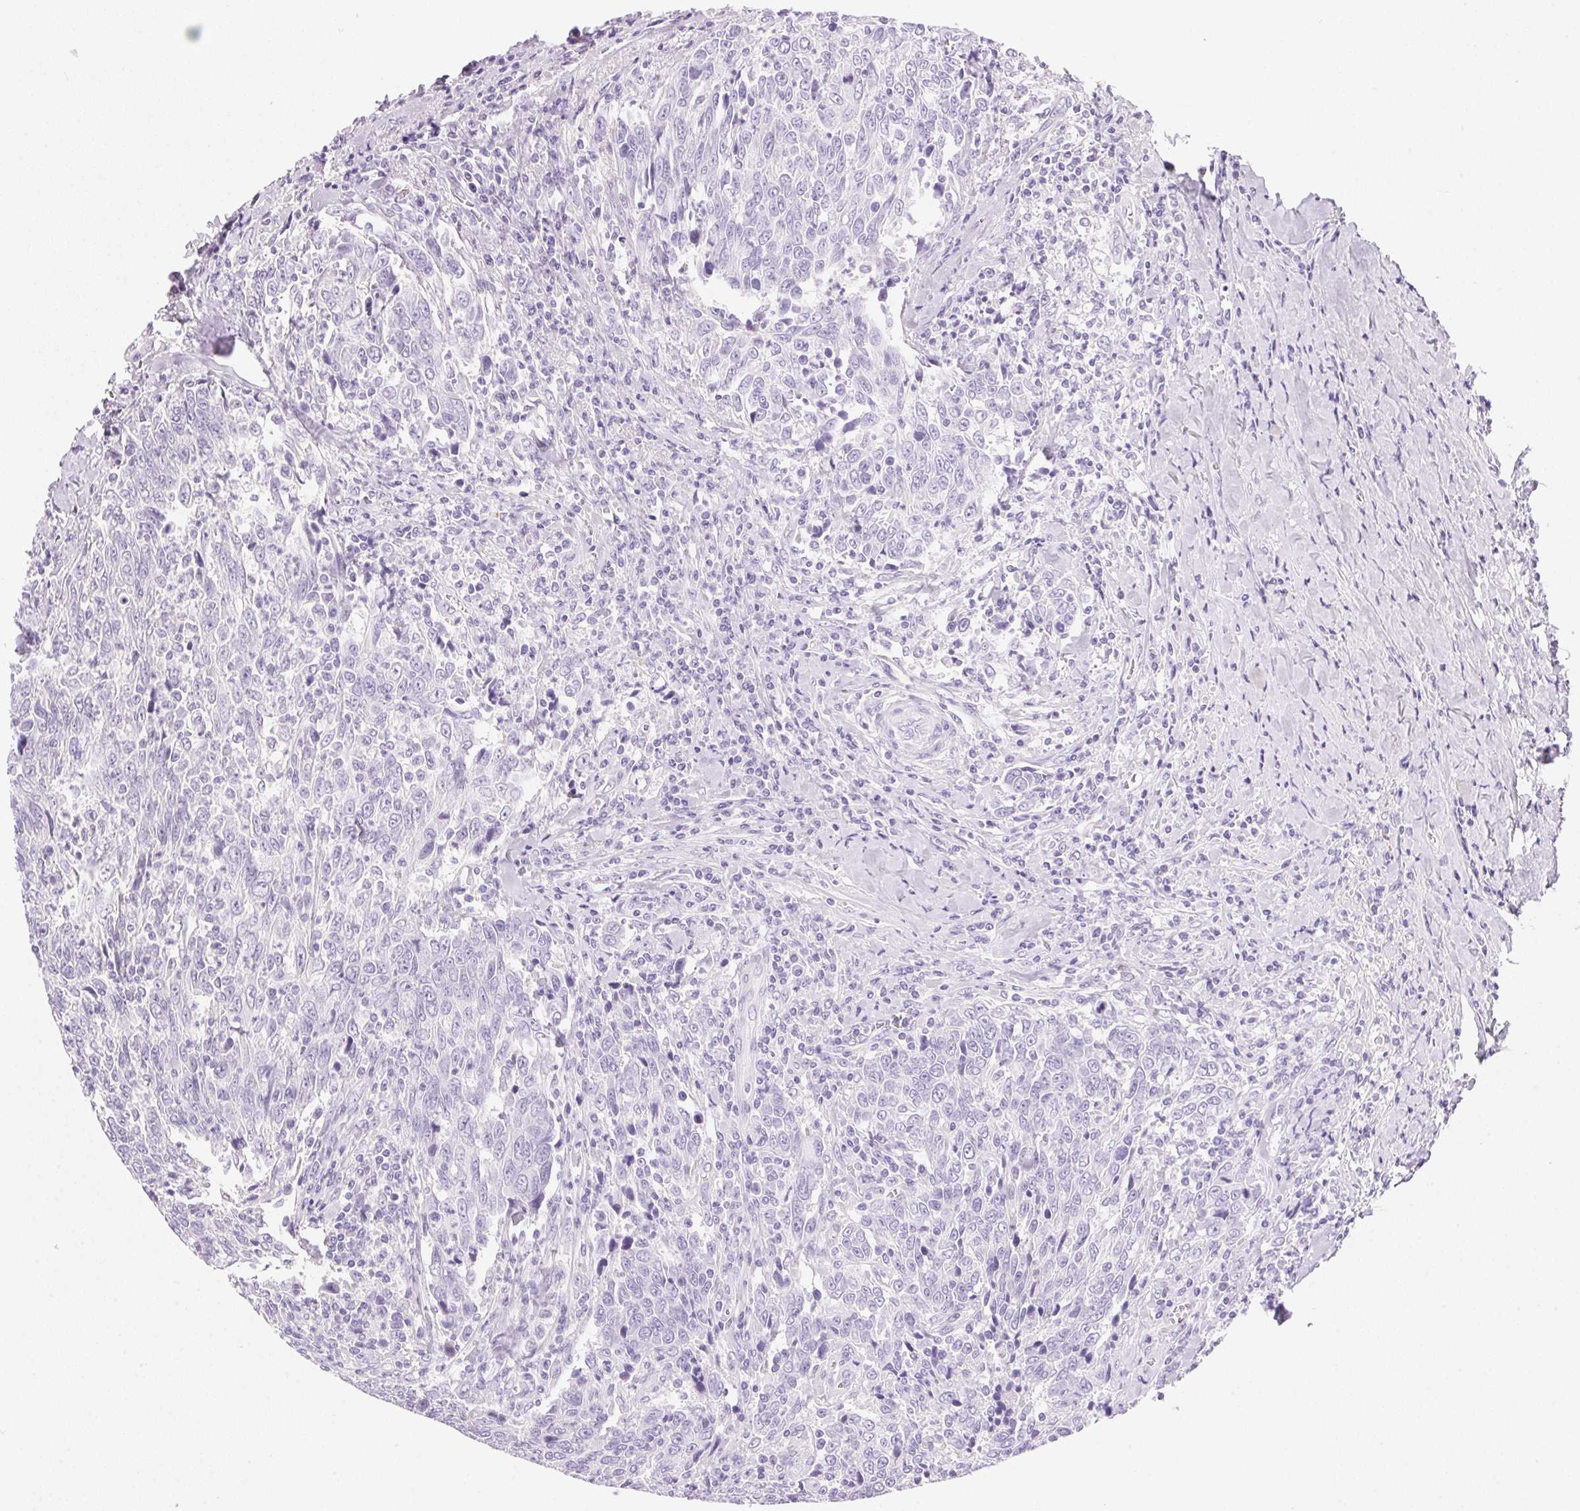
{"staining": {"intensity": "negative", "quantity": "none", "location": "none"}, "tissue": "breast cancer", "cell_type": "Tumor cells", "image_type": "cancer", "snomed": [{"axis": "morphology", "description": "Duct carcinoma"}, {"axis": "topography", "description": "Breast"}], "caption": "Tumor cells are negative for protein expression in human breast cancer. (IHC, brightfield microscopy, high magnification).", "gene": "TEKT1", "patient": {"sex": "female", "age": 50}}